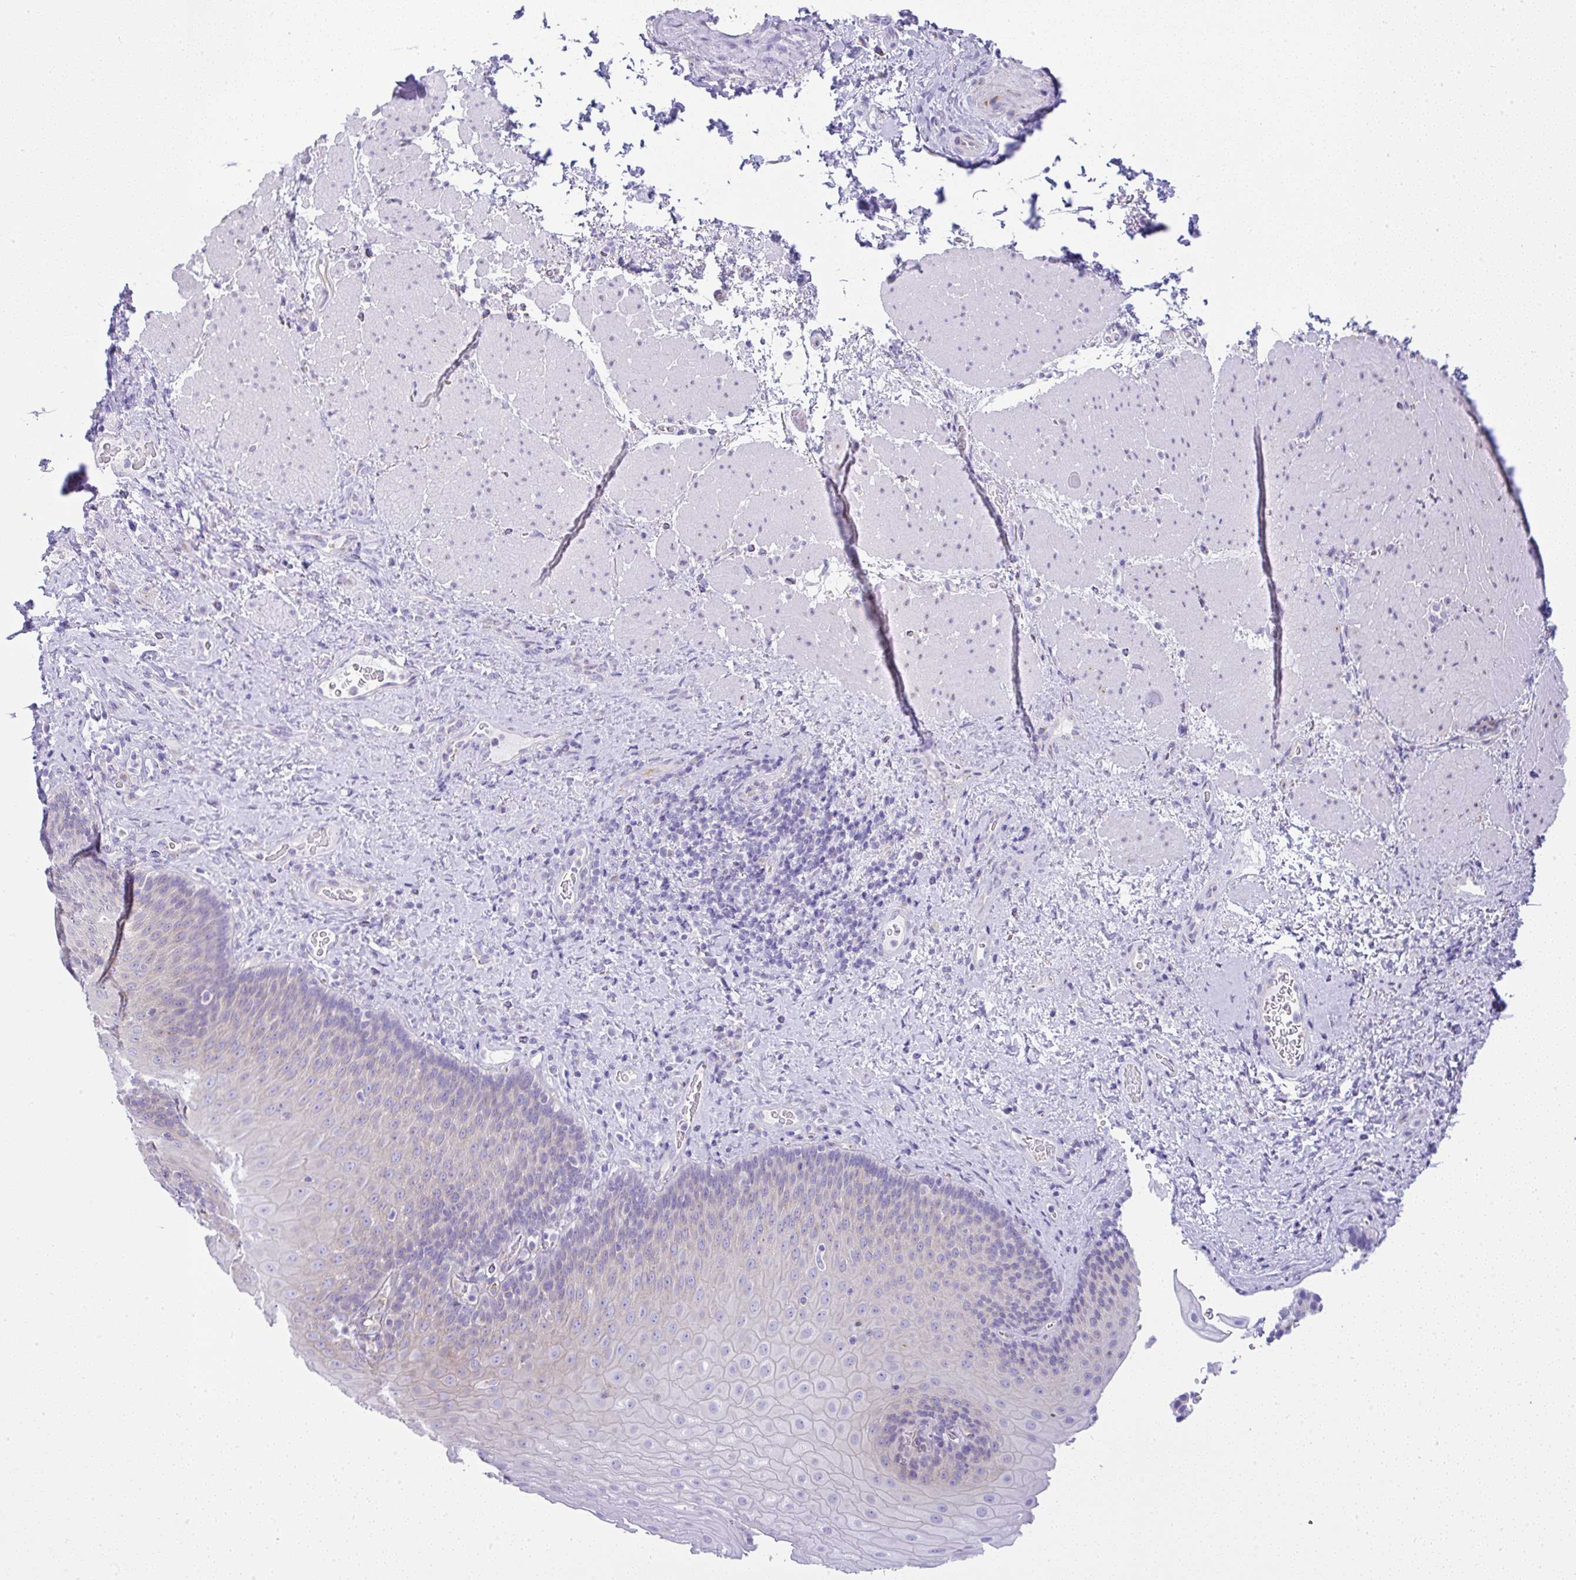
{"staining": {"intensity": "weak", "quantity": "<25%", "location": "cytoplasmic/membranous"}, "tissue": "esophagus", "cell_type": "Squamous epithelial cells", "image_type": "normal", "snomed": [{"axis": "morphology", "description": "Normal tissue, NOS"}, {"axis": "topography", "description": "Esophagus"}], "caption": "Immunohistochemistry histopathology image of unremarkable esophagus: human esophagus stained with DAB (3,3'-diaminobenzidine) reveals no significant protein positivity in squamous epithelial cells.", "gene": "FAM177A1", "patient": {"sex": "male", "age": 62}}